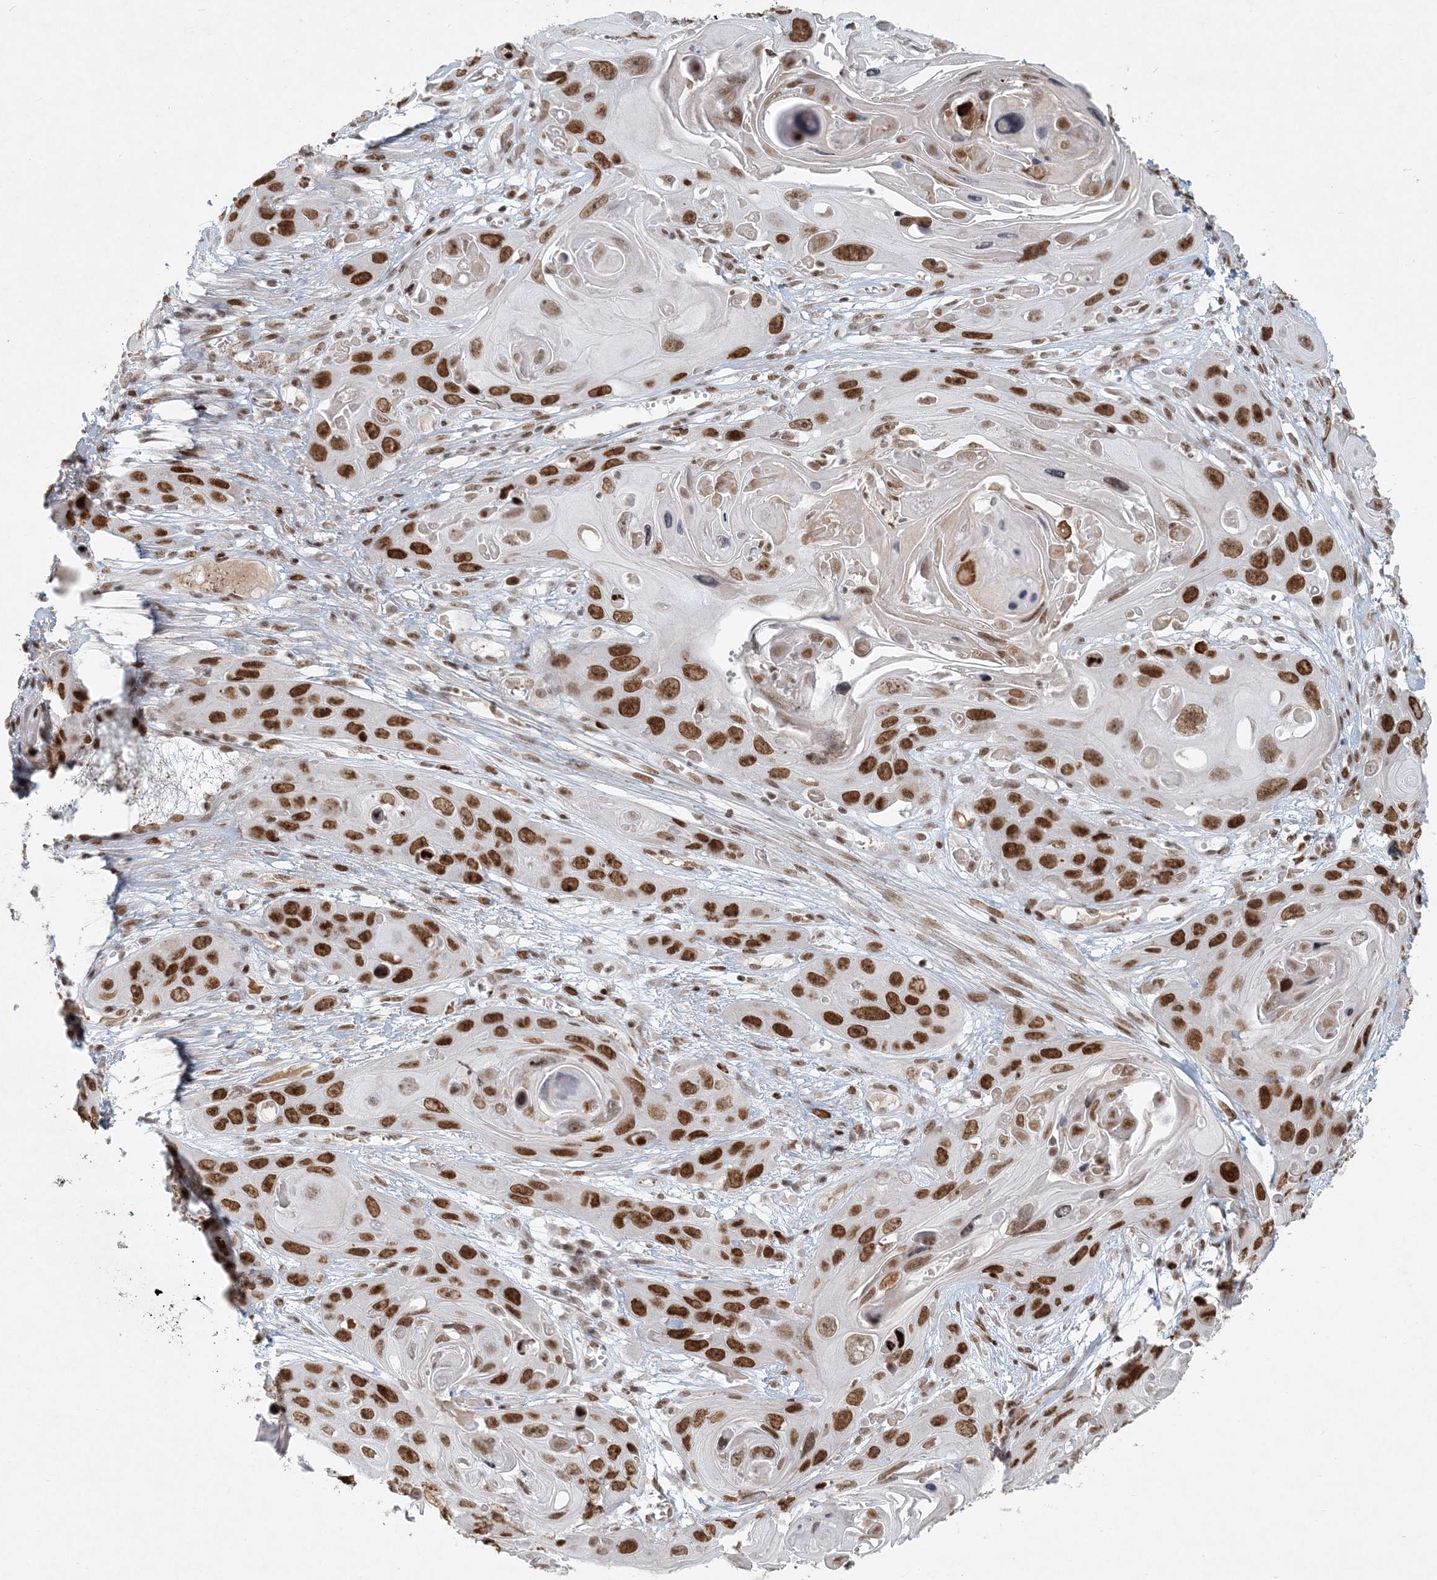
{"staining": {"intensity": "strong", "quantity": ">75%", "location": "nuclear"}, "tissue": "skin cancer", "cell_type": "Tumor cells", "image_type": "cancer", "snomed": [{"axis": "morphology", "description": "Squamous cell carcinoma, NOS"}, {"axis": "topography", "description": "Skin"}], "caption": "Protein expression analysis of human skin cancer reveals strong nuclear expression in about >75% of tumor cells.", "gene": "BAZ1B", "patient": {"sex": "male", "age": 55}}